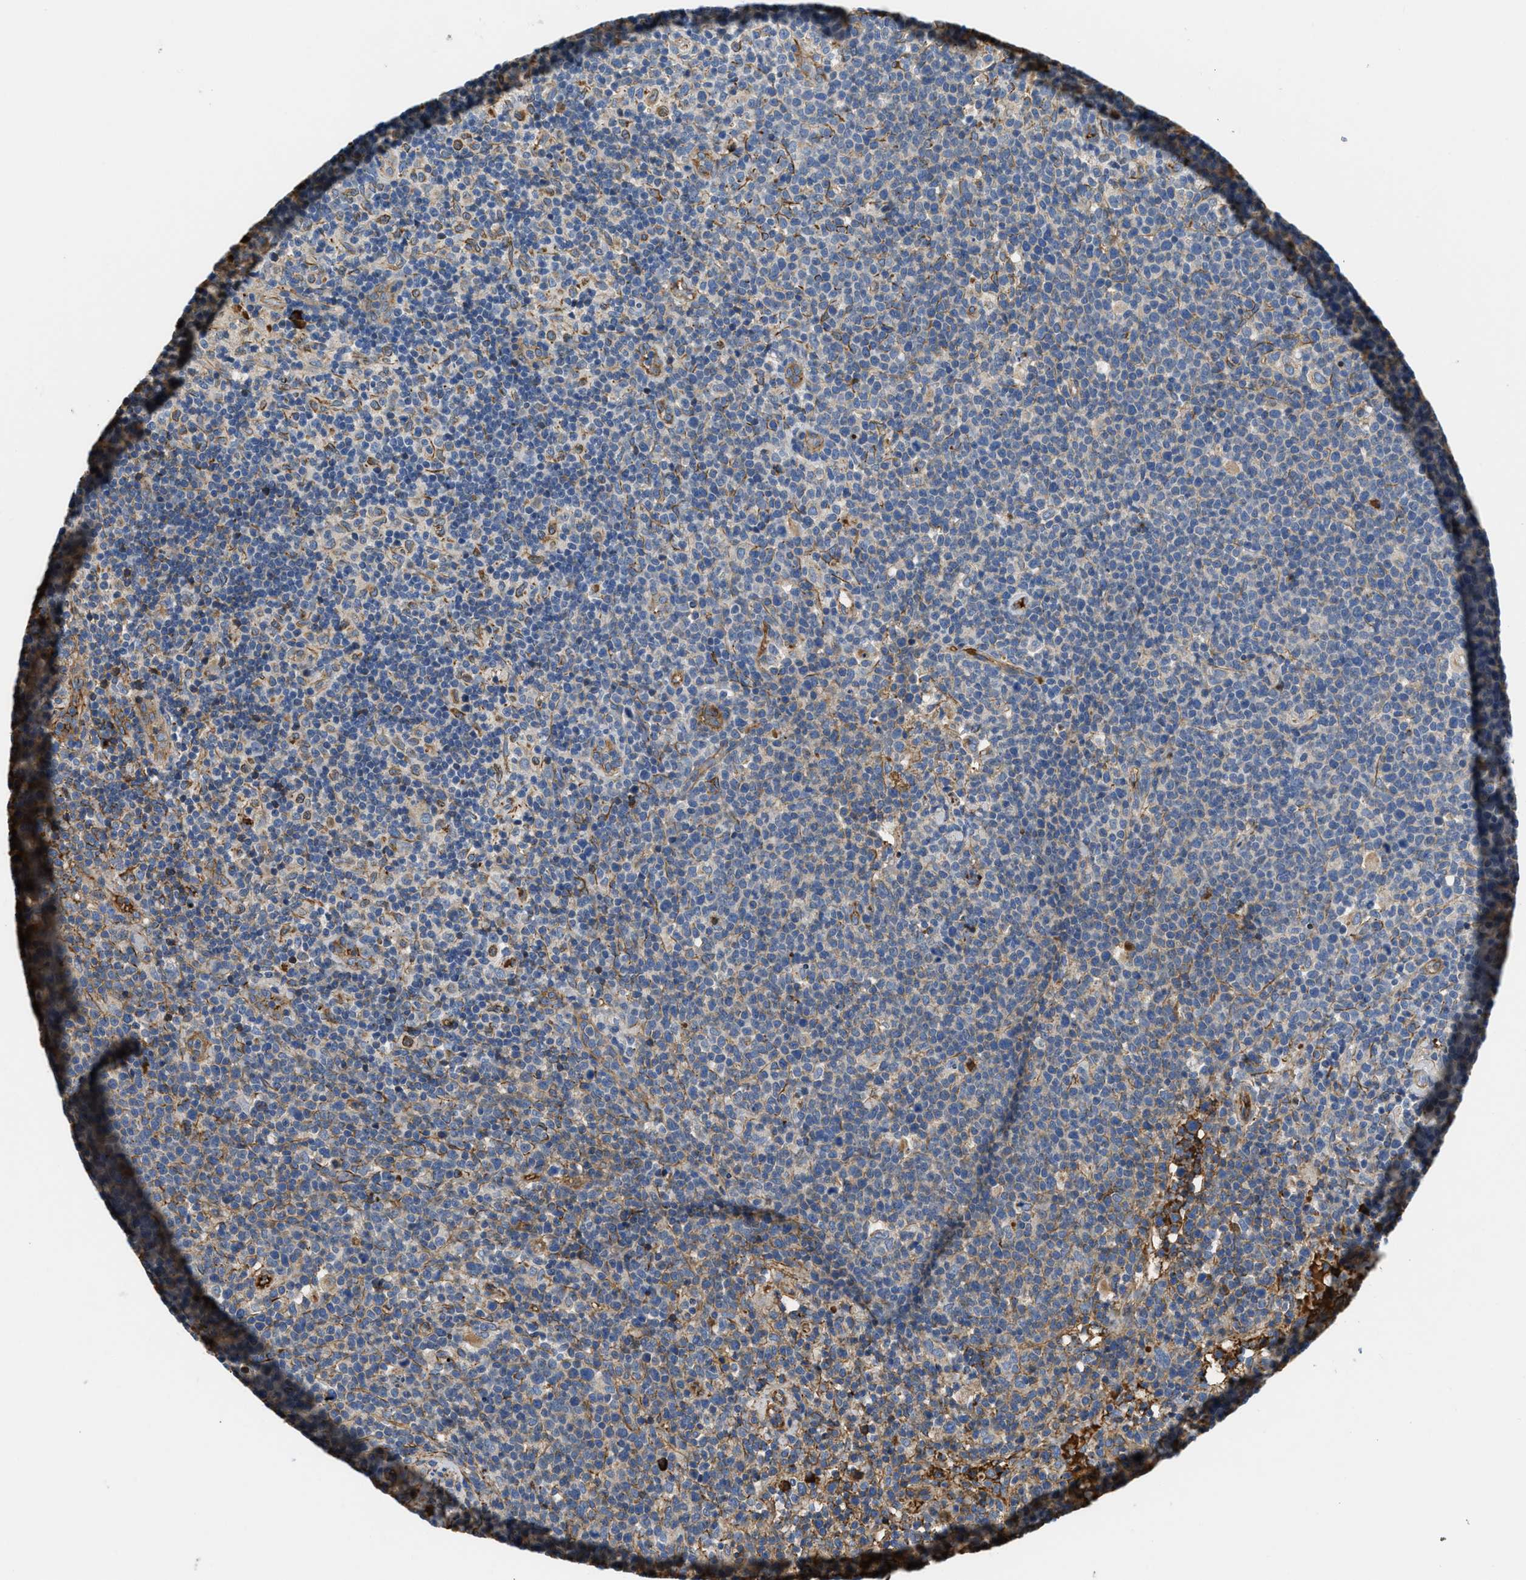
{"staining": {"intensity": "negative", "quantity": "none", "location": "none"}, "tissue": "lymphoma", "cell_type": "Tumor cells", "image_type": "cancer", "snomed": [{"axis": "morphology", "description": "Malignant lymphoma, non-Hodgkin's type, High grade"}, {"axis": "topography", "description": "Lymph node"}], "caption": "The photomicrograph exhibits no significant expression in tumor cells of high-grade malignant lymphoma, non-Hodgkin's type.", "gene": "HSPG2", "patient": {"sex": "male", "age": 61}}